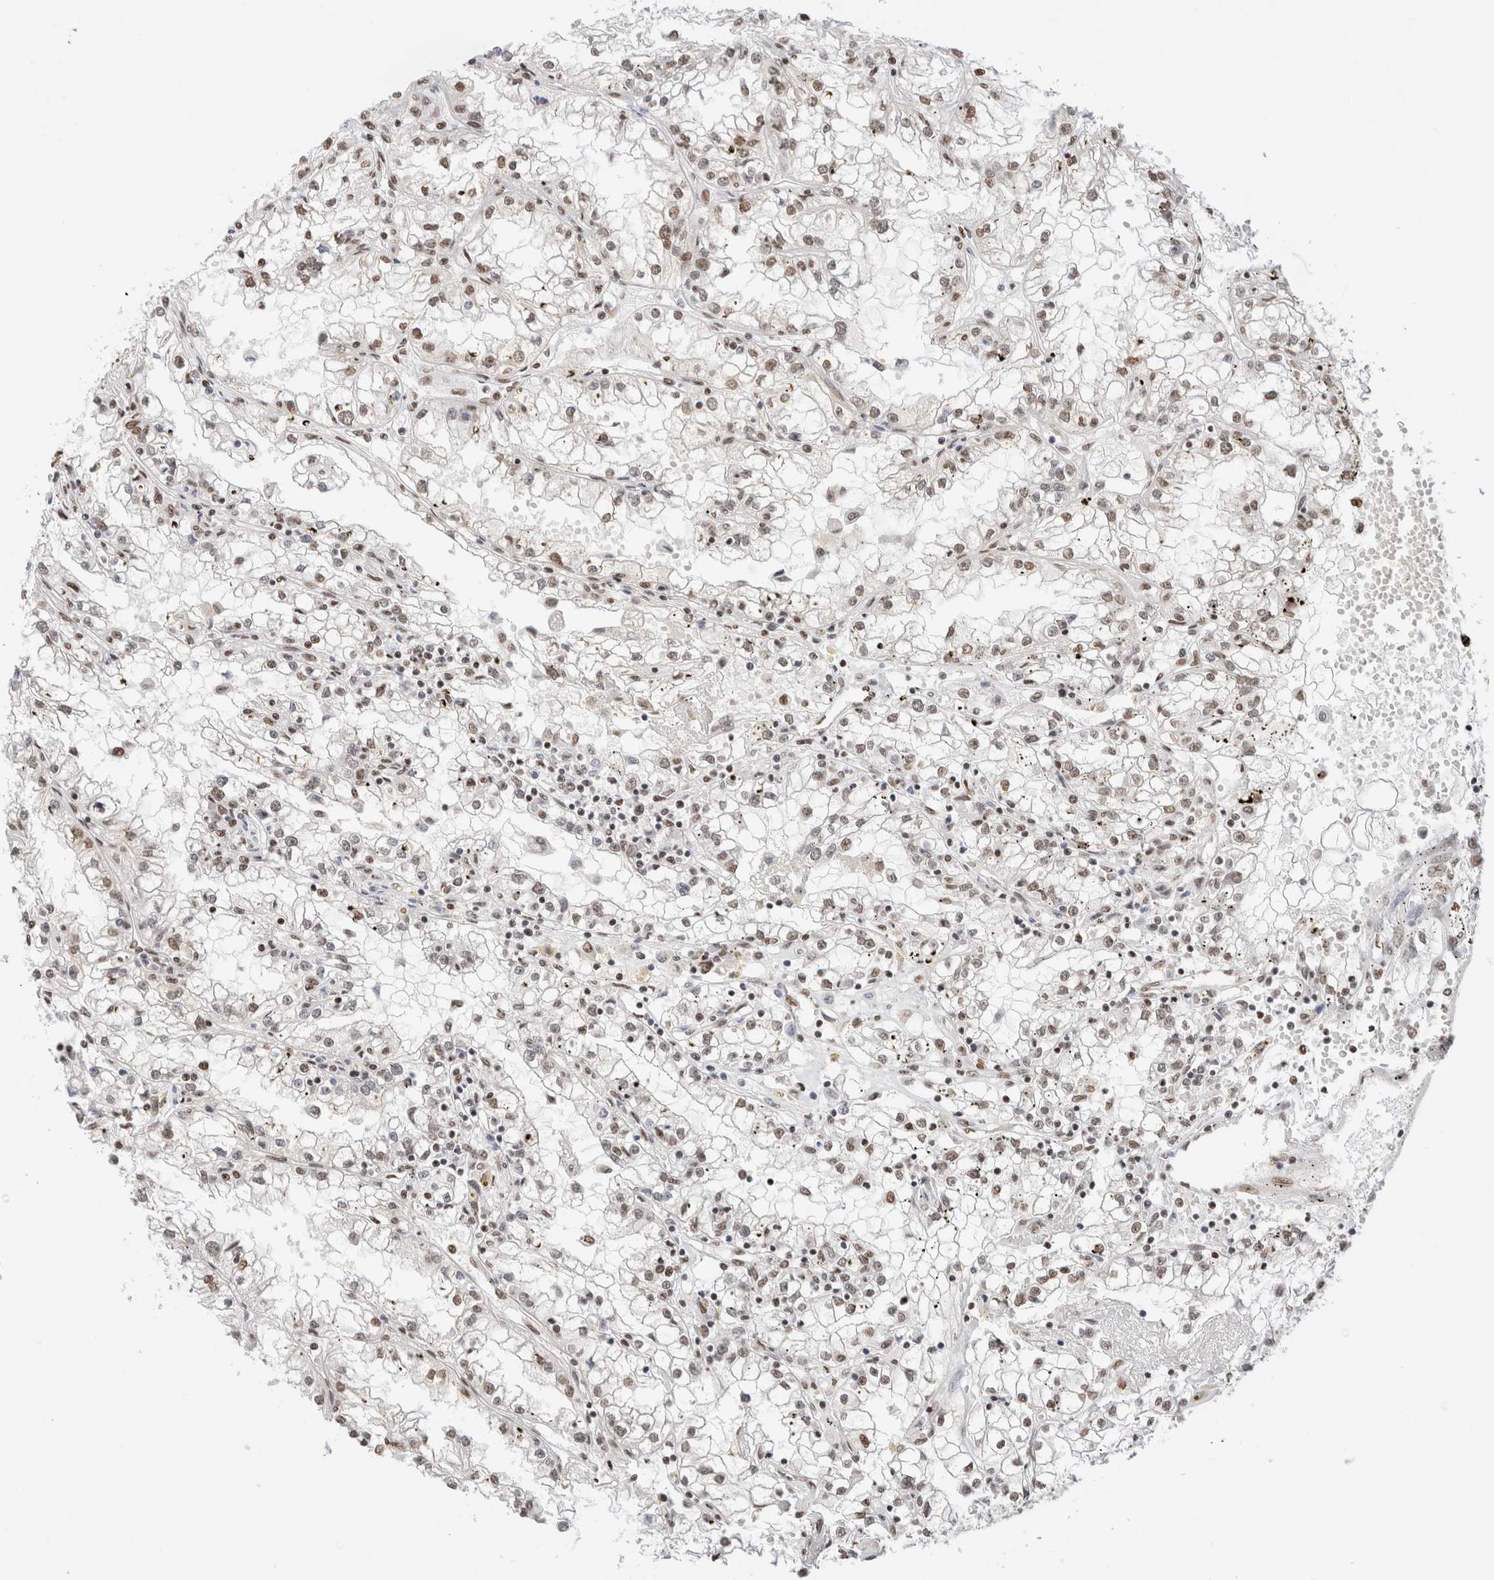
{"staining": {"intensity": "moderate", "quantity": ">75%", "location": "nuclear"}, "tissue": "renal cancer", "cell_type": "Tumor cells", "image_type": "cancer", "snomed": [{"axis": "morphology", "description": "Adenocarcinoma, NOS"}, {"axis": "topography", "description": "Kidney"}], "caption": "Adenocarcinoma (renal) was stained to show a protein in brown. There is medium levels of moderate nuclear staining in approximately >75% of tumor cells.", "gene": "SUPT3H", "patient": {"sex": "male", "age": 56}}